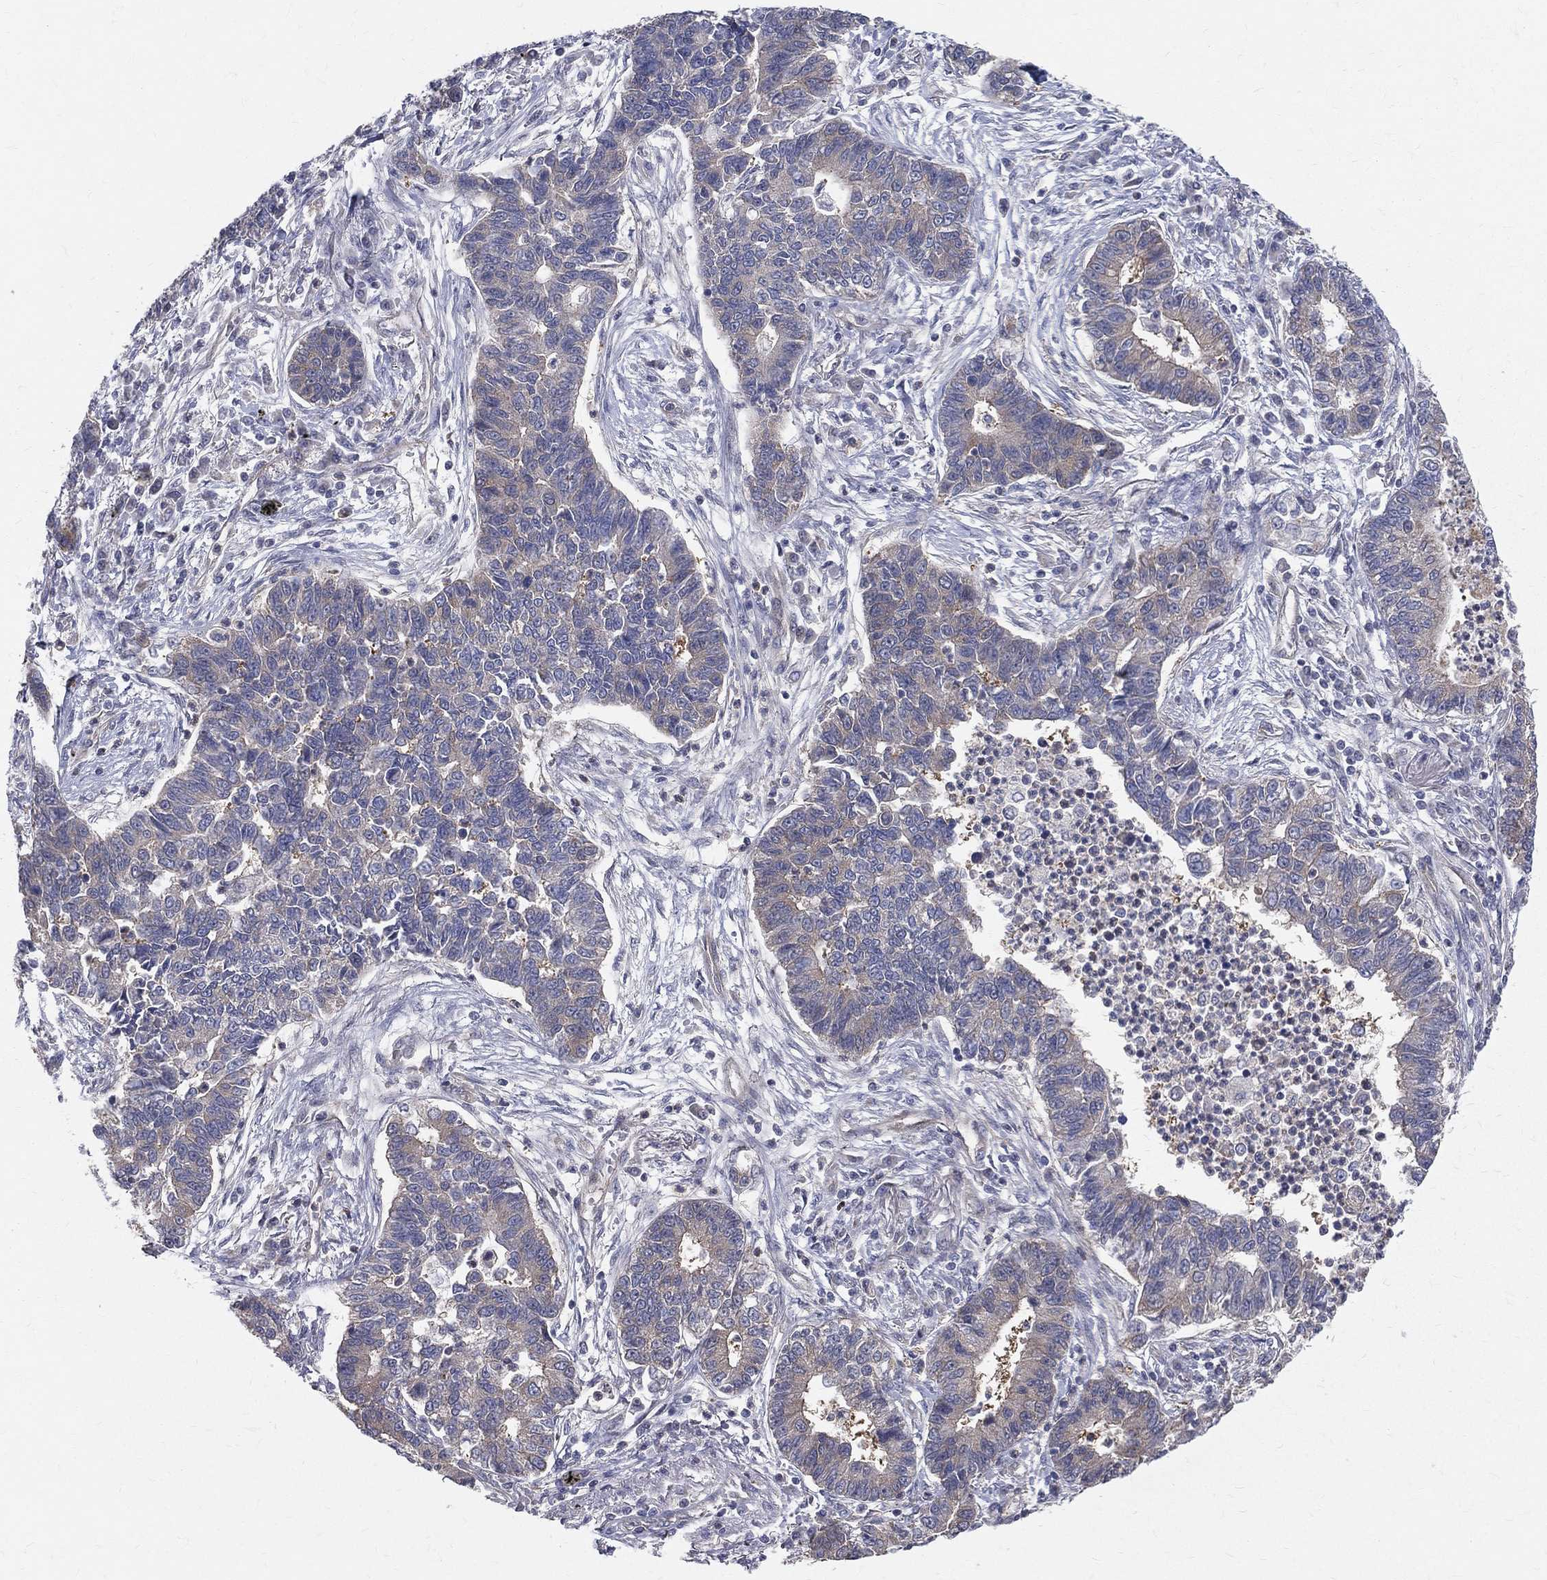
{"staining": {"intensity": "weak", "quantity": "<25%", "location": "cytoplasmic/membranous"}, "tissue": "lung cancer", "cell_type": "Tumor cells", "image_type": "cancer", "snomed": [{"axis": "morphology", "description": "Adenocarcinoma, NOS"}, {"axis": "topography", "description": "Lung"}], "caption": "Immunohistochemical staining of human lung cancer reveals no significant staining in tumor cells. (DAB (3,3'-diaminobenzidine) IHC with hematoxylin counter stain).", "gene": "POMZP3", "patient": {"sex": "female", "age": 57}}